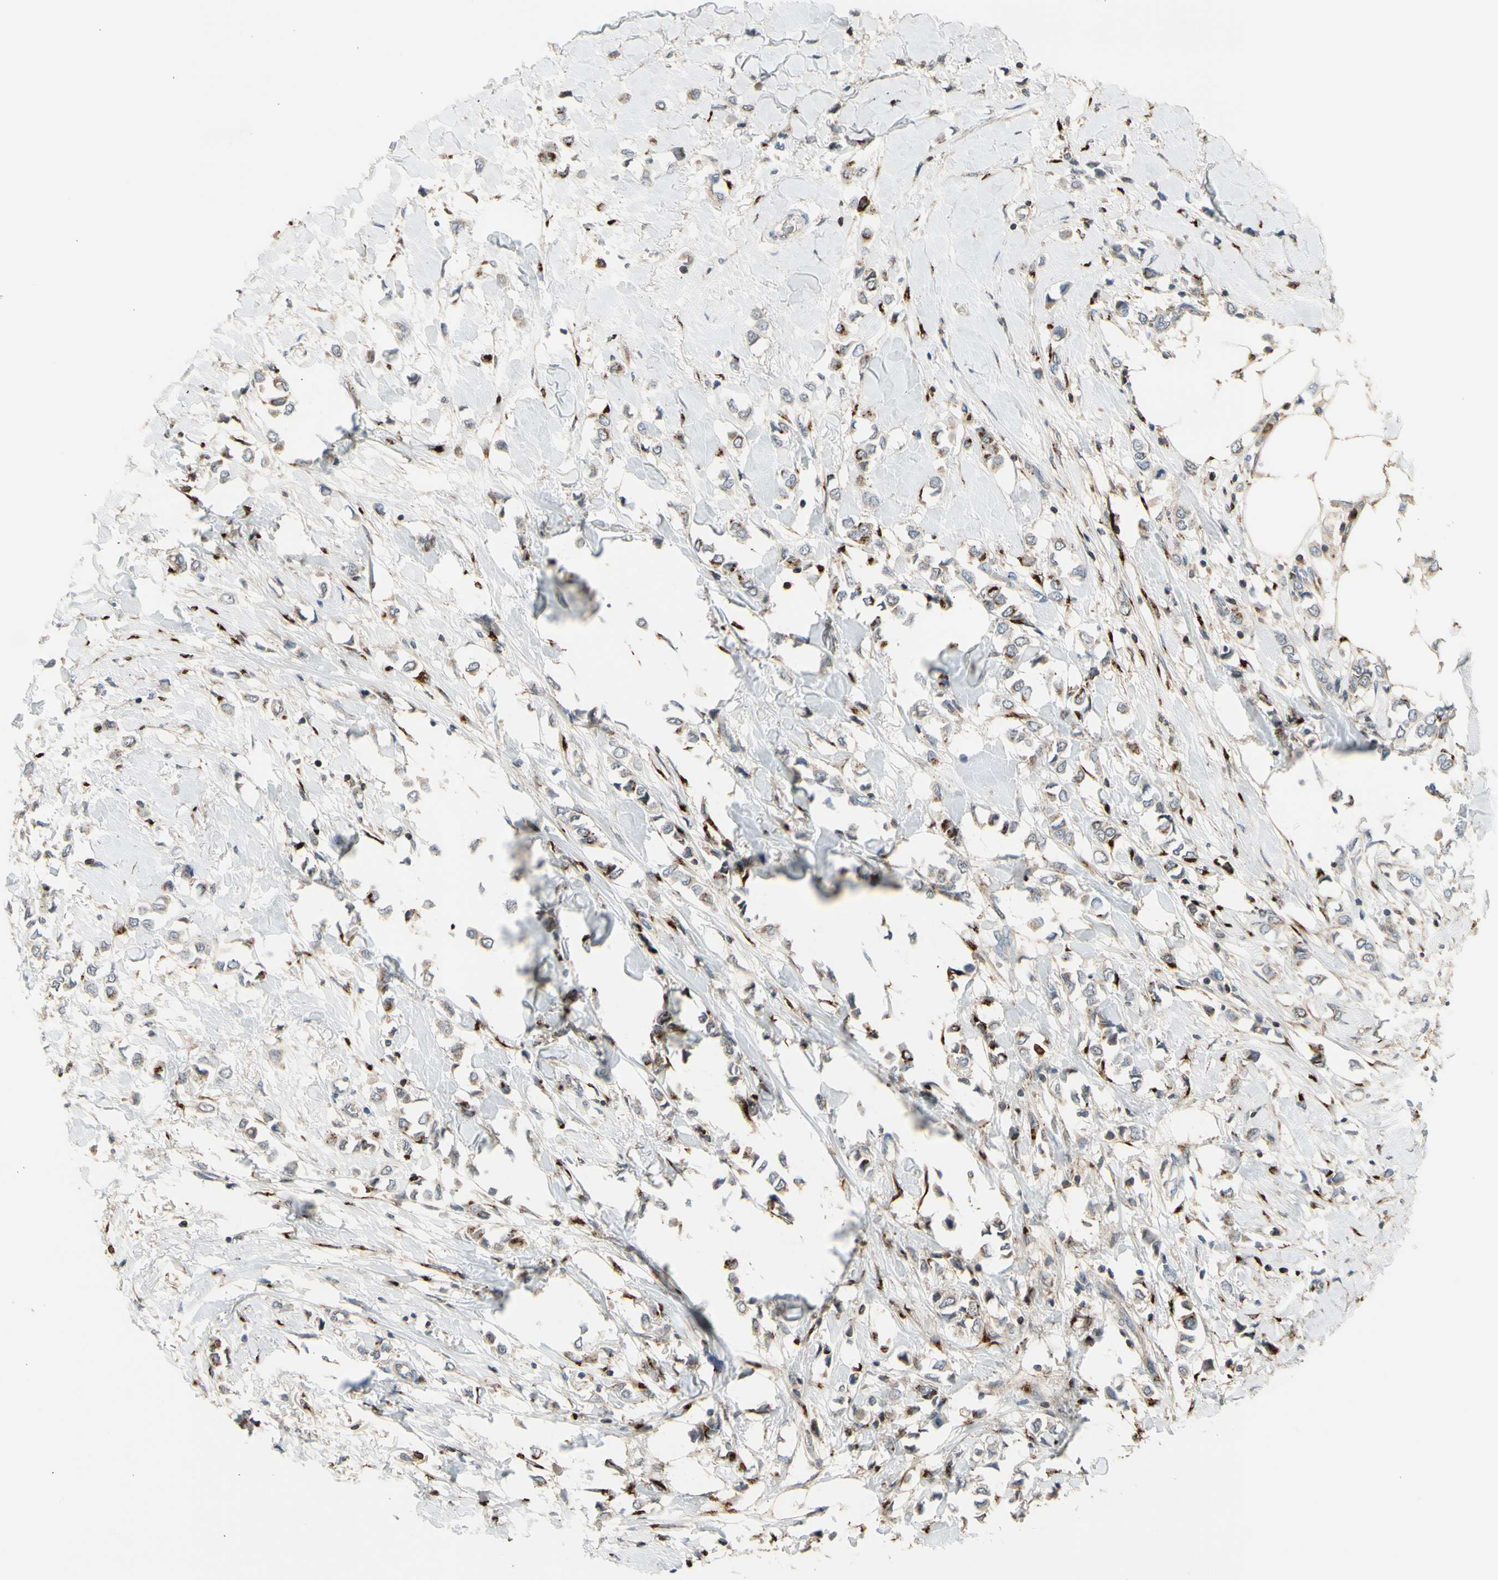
{"staining": {"intensity": "weak", "quantity": "25%-75%", "location": "cytoplasmic/membranous"}, "tissue": "breast cancer", "cell_type": "Tumor cells", "image_type": "cancer", "snomed": [{"axis": "morphology", "description": "Lobular carcinoma"}, {"axis": "topography", "description": "Breast"}], "caption": "The image reveals immunohistochemical staining of breast cancer (lobular carcinoma). There is weak cytoplasmic/membranous staining is seen in approximately 25%-75% of tumor cells. (DAB (3,3'-diaminobenzidine) IHC with brightfield microscopy, high magnification).", "gene": "GALNT5", "patient": {"sex": "female", "age": 51}}